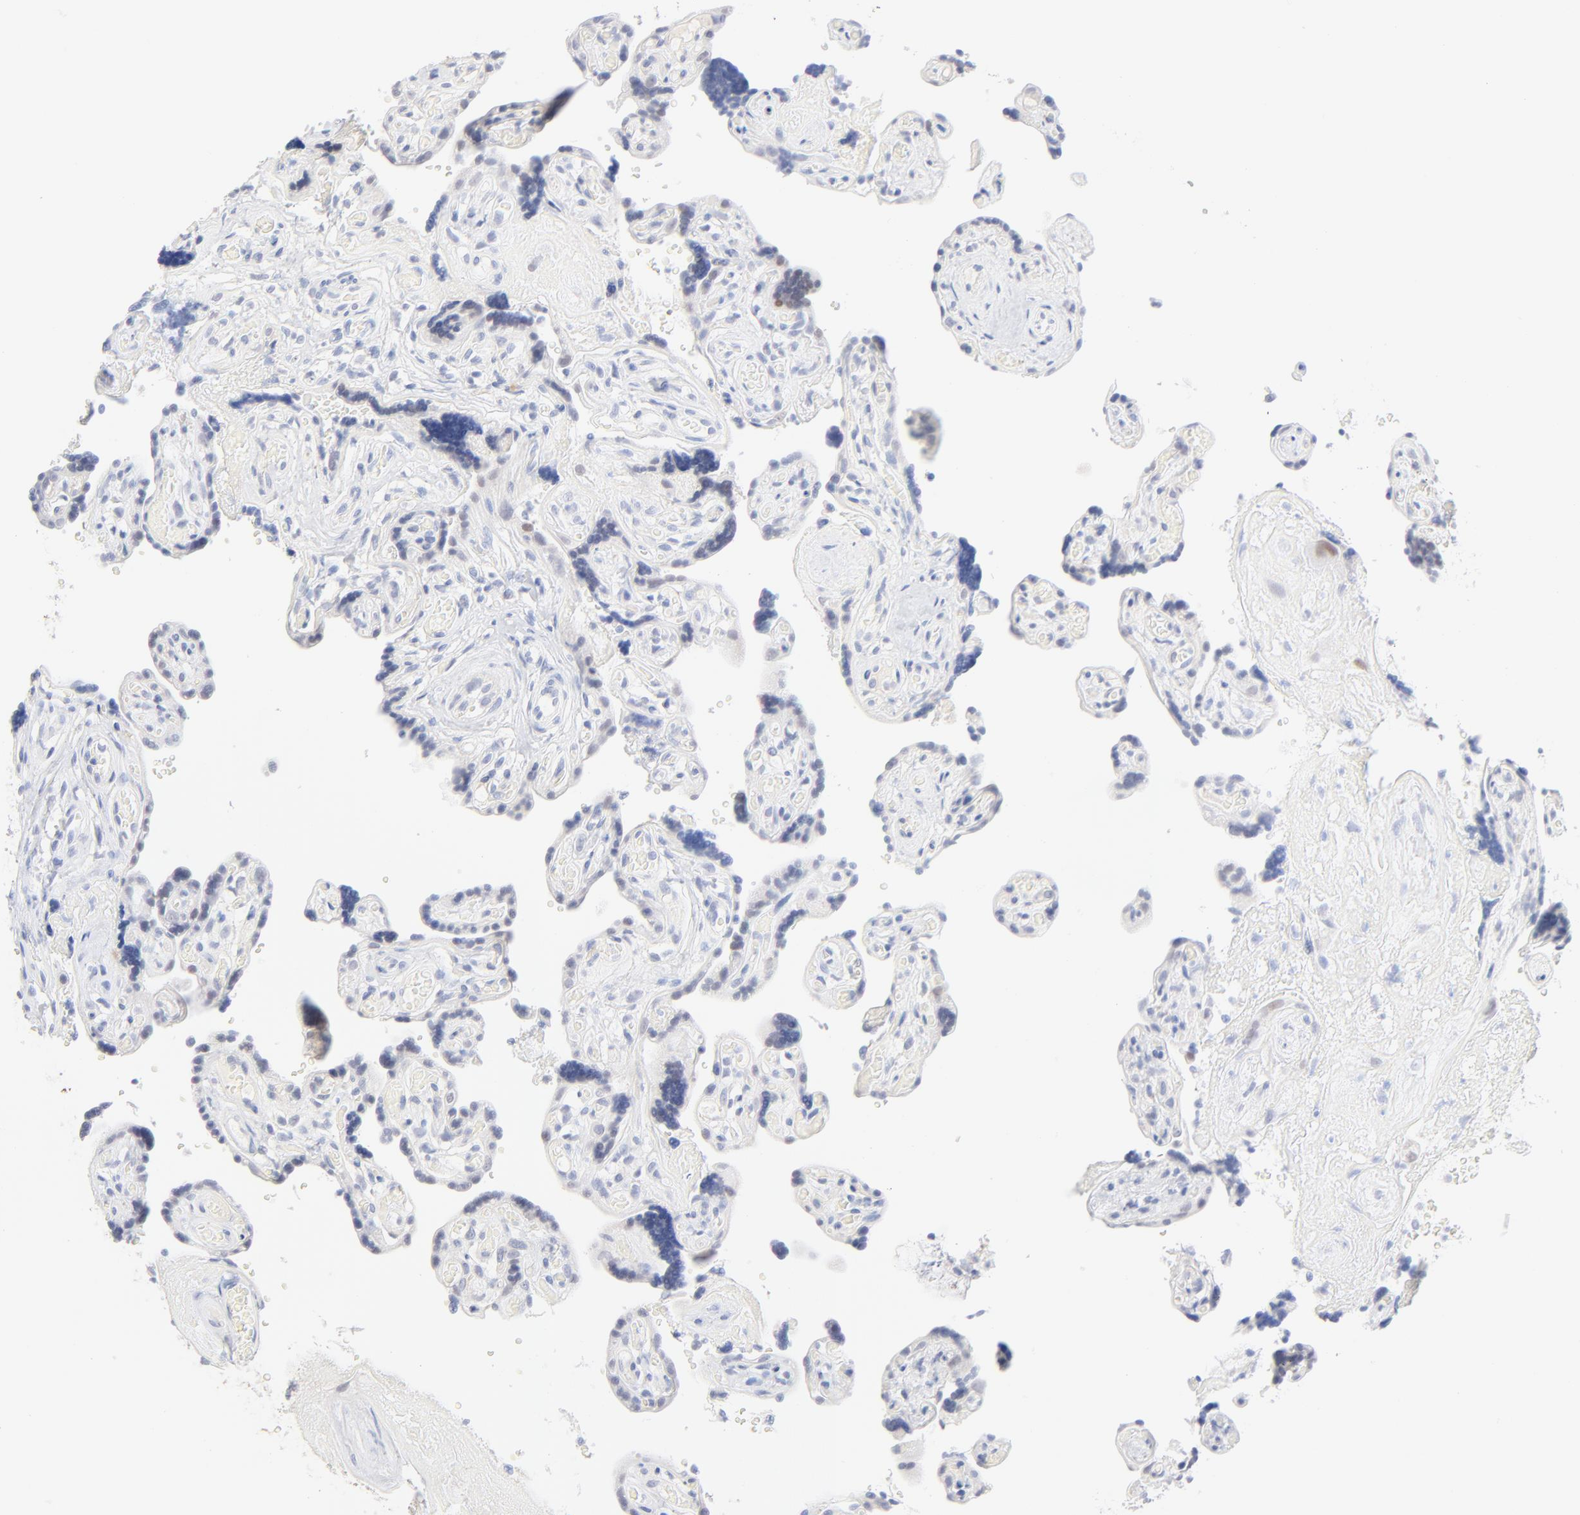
{"staining": {"intensity": "moderate", "quantity": "<25%", "location": "nuclear"}, "tissue": "placenta", "cell_type": "Decidual cells", "image_type": "normal", "snomed": [{"axis": "morphology", "description": "Normal tissue, NOS"}, {"axis": "topography", "description": "Placenta"}], "caption": "Moderate nuclear expression is seen in approximately <25% of decidual cells in unremarkable placenta. The protein of interest is shown in brown color, while the nuclei are stained blue.", "gene": "ONECUT1", "patient": {"sex": "female", "age": 30}}